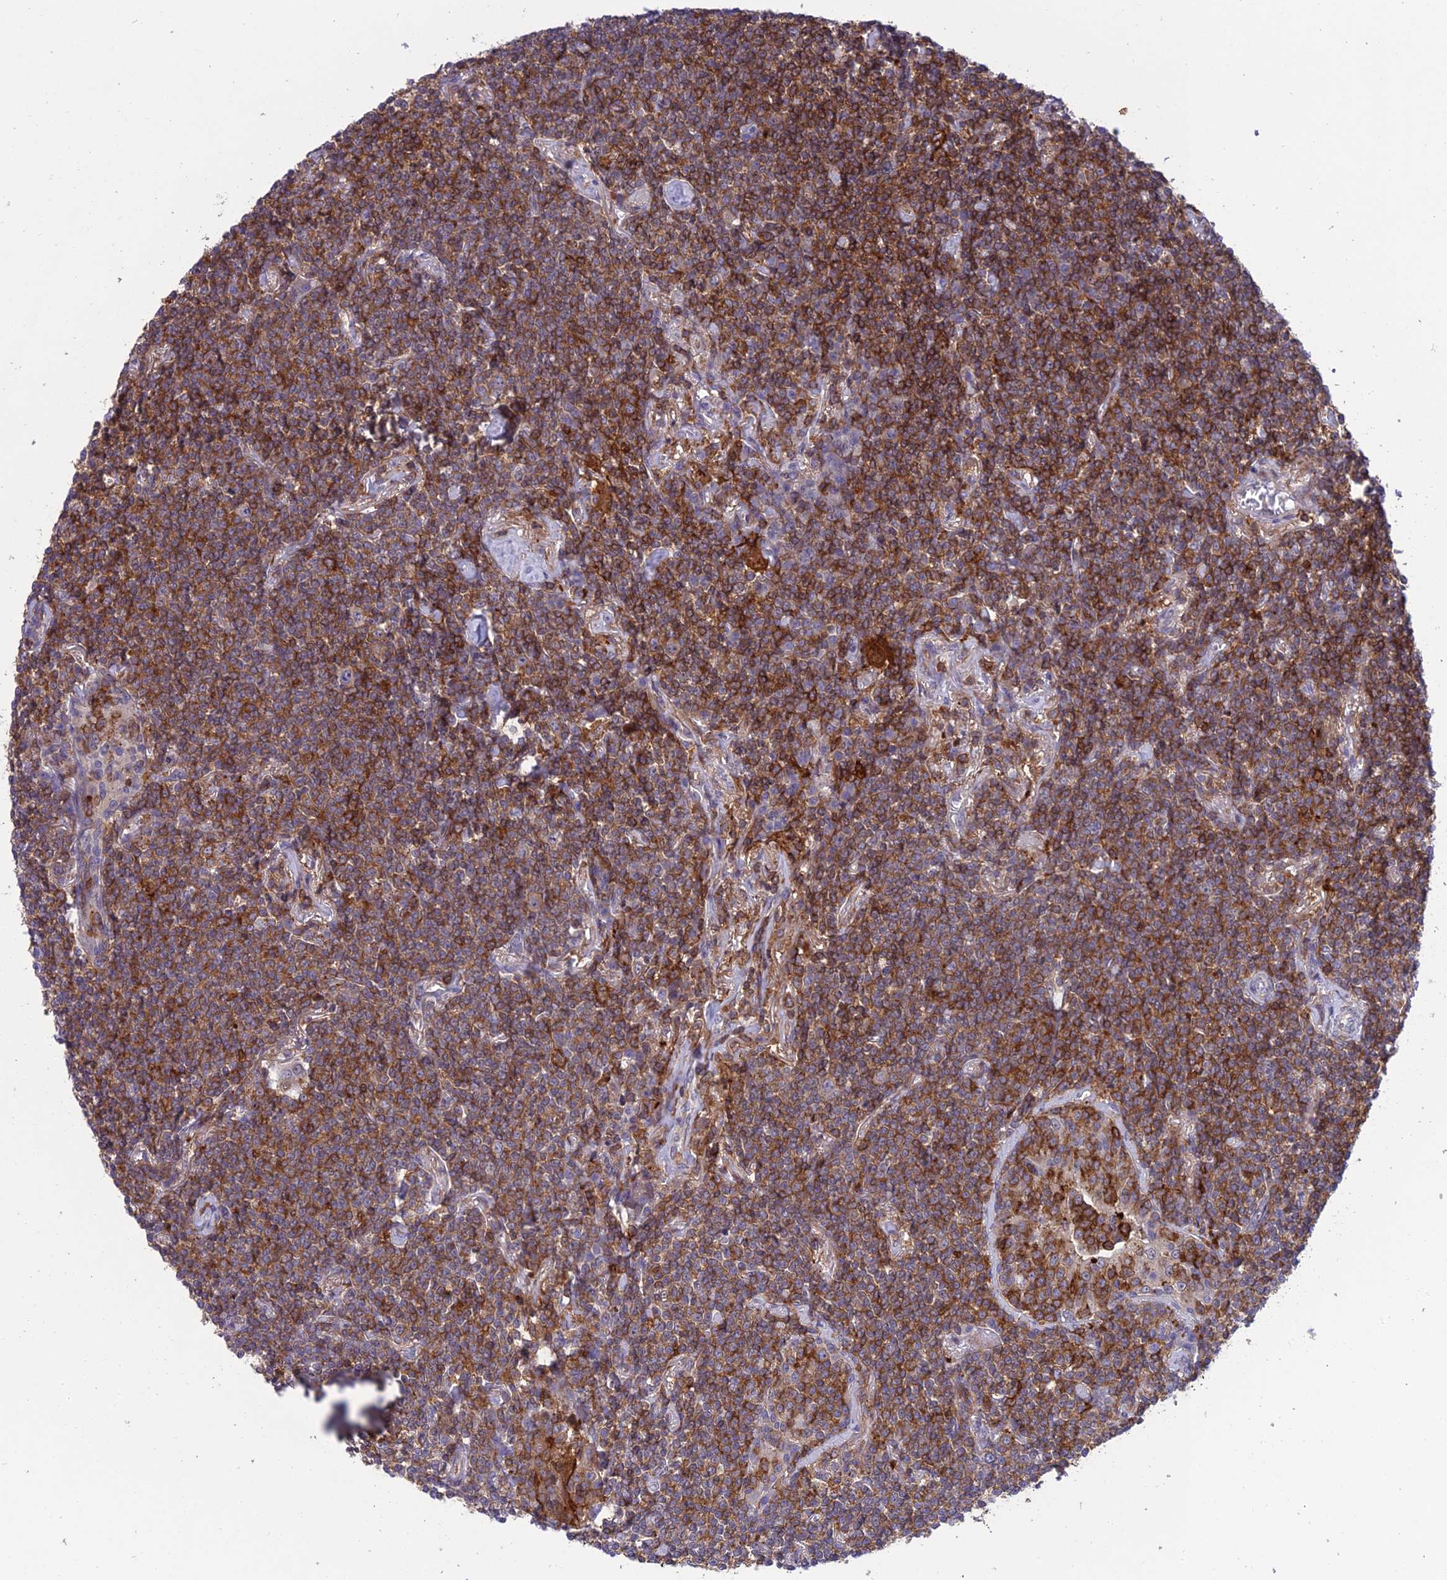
{"staining": {"intensity": "moderate", "quantity": "25%-75%", "location": "cytoplasmic/membranous"}, "tissue": "lymphoma", "cell_type": "Tumor cells", "image_type": "cancer", "snomed": [{"axis": "morphology", "description": "Malignant lymphoma, non-Hodgkin's type, Low grade"}, {"axis": "topography", "description": "Lung"}], "caption": "Immunohistochemical staining of human malignant lymphoma, non-Hodgkin's type (low-grade) exhibits medium levels of moderate cytoplasmic/membranous protein staining in about 25%-75% of tumor cells. (Brightfield microscopy of DAB IHC at high magnification).", "gene": "FAM76A", "patient": {"sex": "female", "age": 71}}